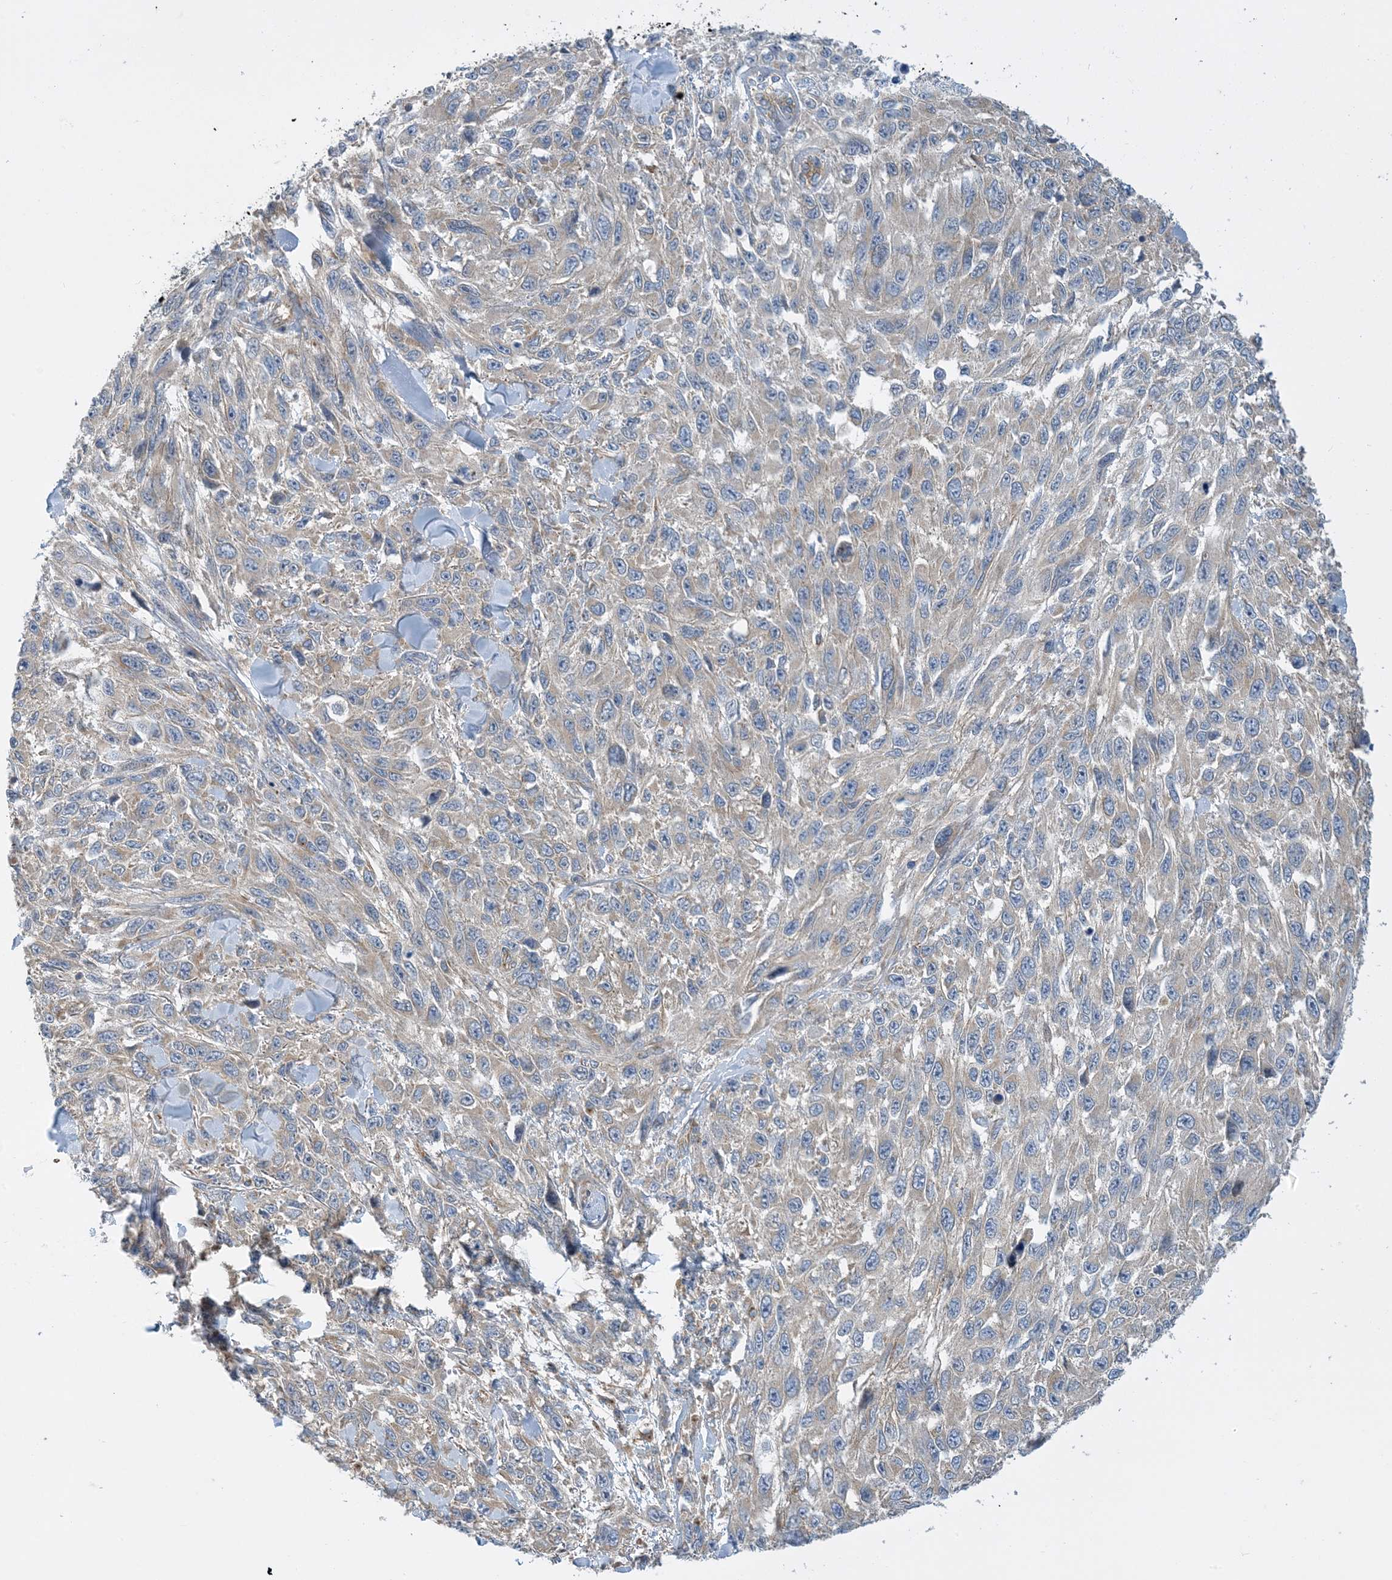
{"staining": {"intensity": "negative", "quantity": "none", "location": "none"}, "tissue": "melanoma", "cell_type": "Tumor cells", "image_type": "cancer", "snomed": [{"axis": "morphology", "description": "Malignant melanoma, NOS"}, {"axis": "topography", "description": "Skin"}], "caption": "Immunohistochemical staining of melanoma exhibits no significant staining in tumor cells.", "gene": "SIDT1", "patient": {"sex": "female", "age": 96}}